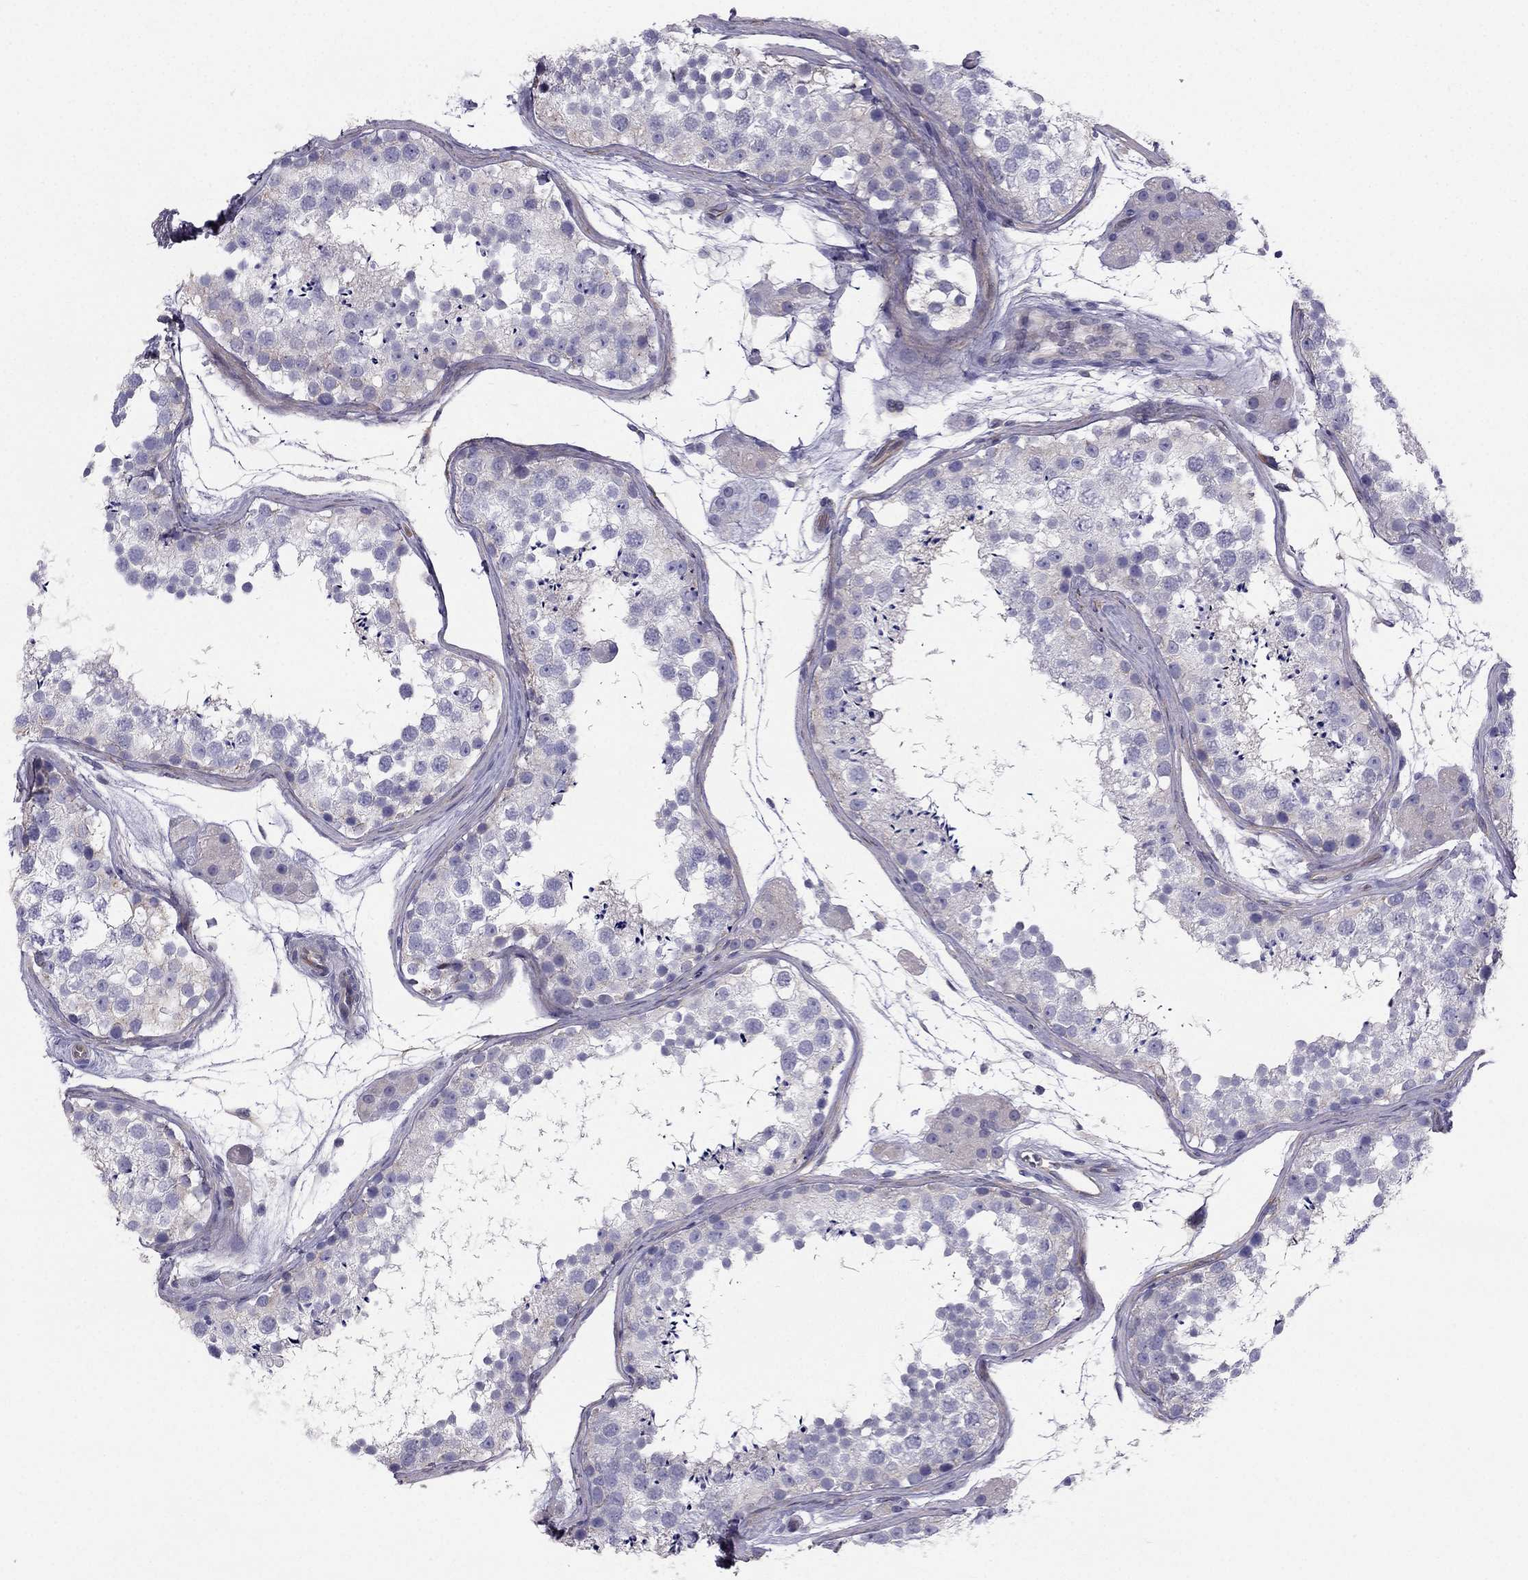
{"staining": {"intensity": "negative", "quantity": "none", "location": "none"}, "tissue": "testis", "cell_type": "Cells in seminiferous ducts", "image_type": "normal", "snomed": [{"axis": "morphology", "description": "Normal tissue, NOS"}, {"axis": "topography", "description": "Testis"}], "caption": "This is an immunohistochemistry micrograph of unremarkable testis. There is no expression in cells in seminiferous ducts.", "gene": "SYT5", "patient": {"sex": "male", "age": 41}}